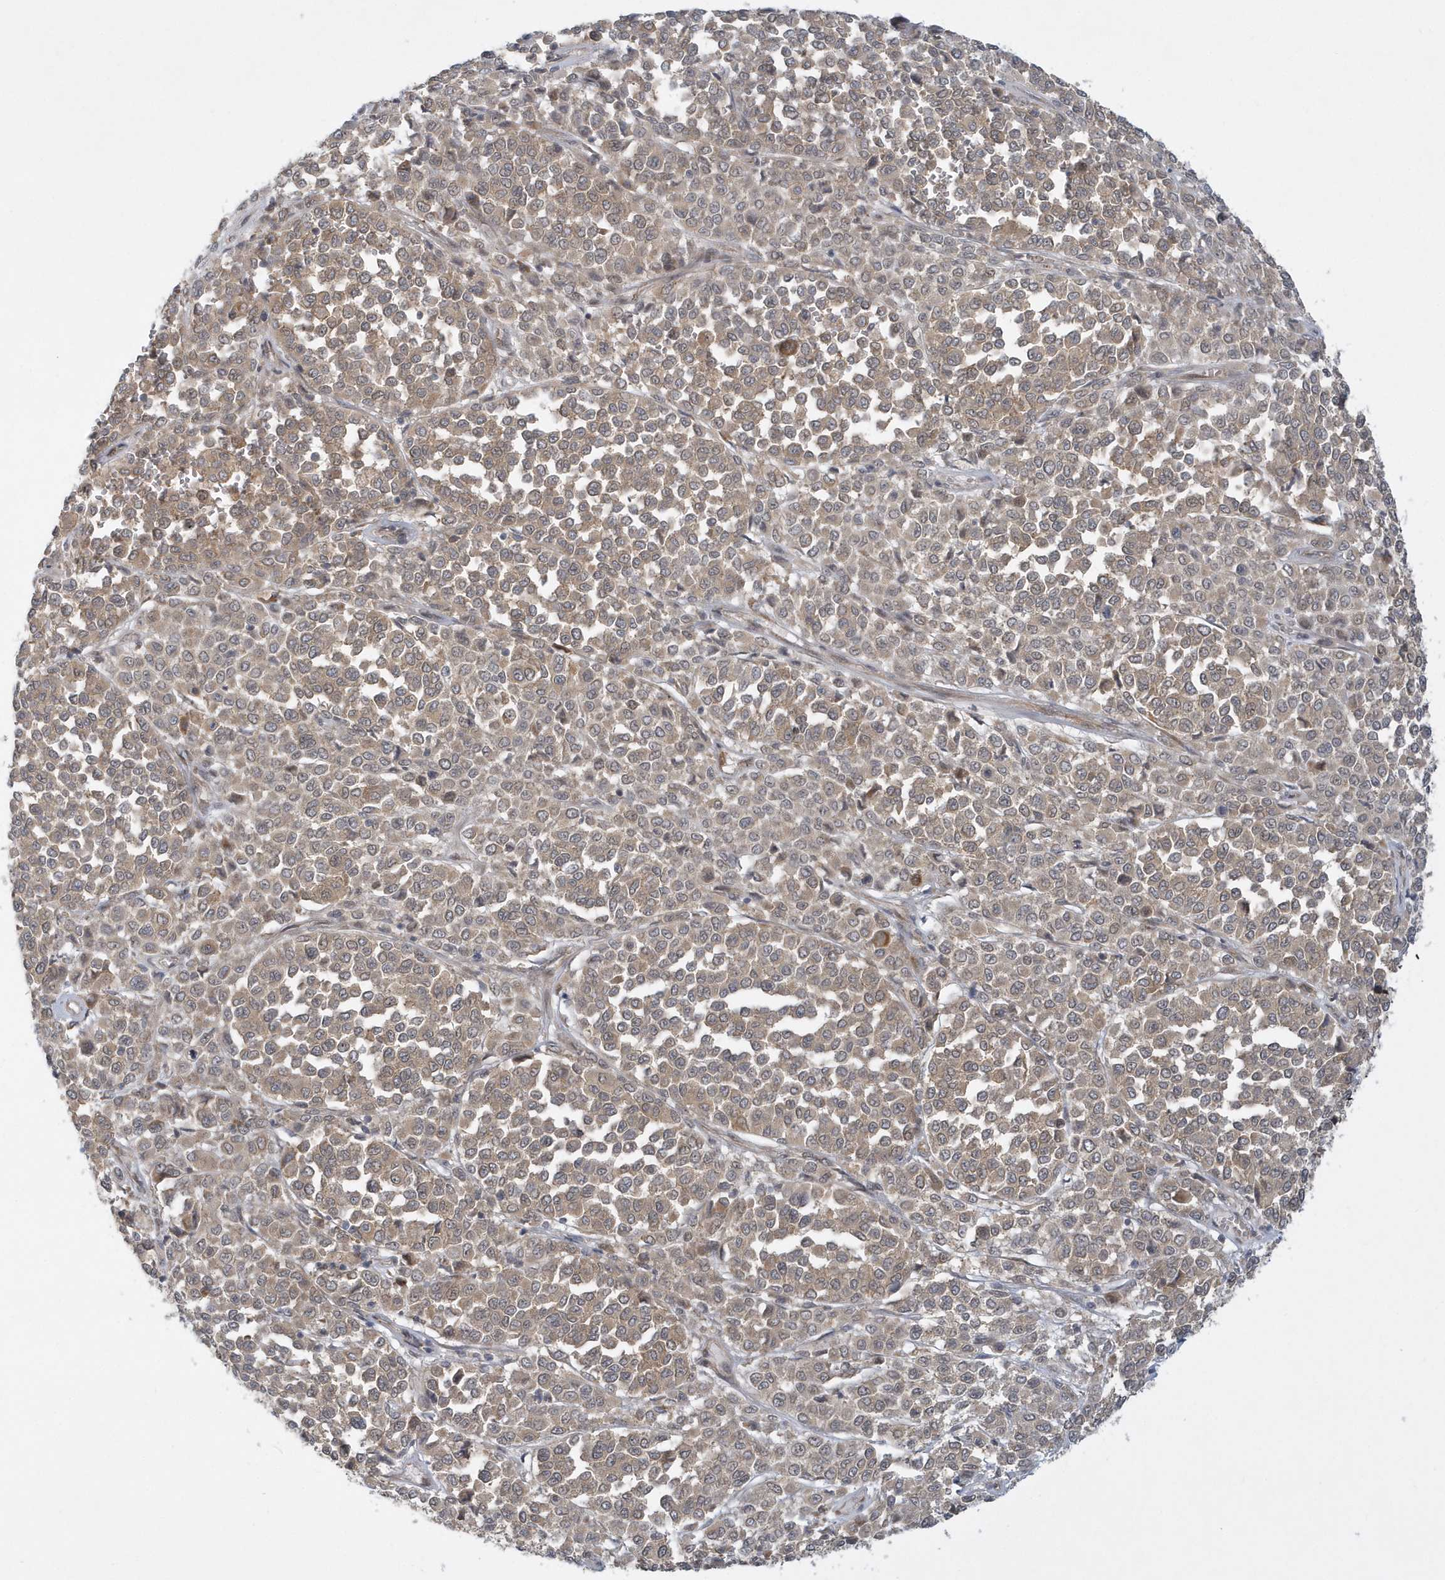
{"staining": {"intensity": "weak", "quantity": ">75%", "location": "cytoplasmic/membranous"}, "tissue": "melanoma", "cell_type": "Tumor cells", "image_type": "cancer", "snomed": [{"axis": "morphology", "description": "Malignant melanoma, Metastatic site"}, {"axis": "topography", "description": "Pancreas"}], "caption": "Melanoma tissue exhibits weak cytoplasmic/membranous positivity in approximately >75% of tumor cells", "gene": "ATG4A", "patient": {"sex": "female", "age": 30}}